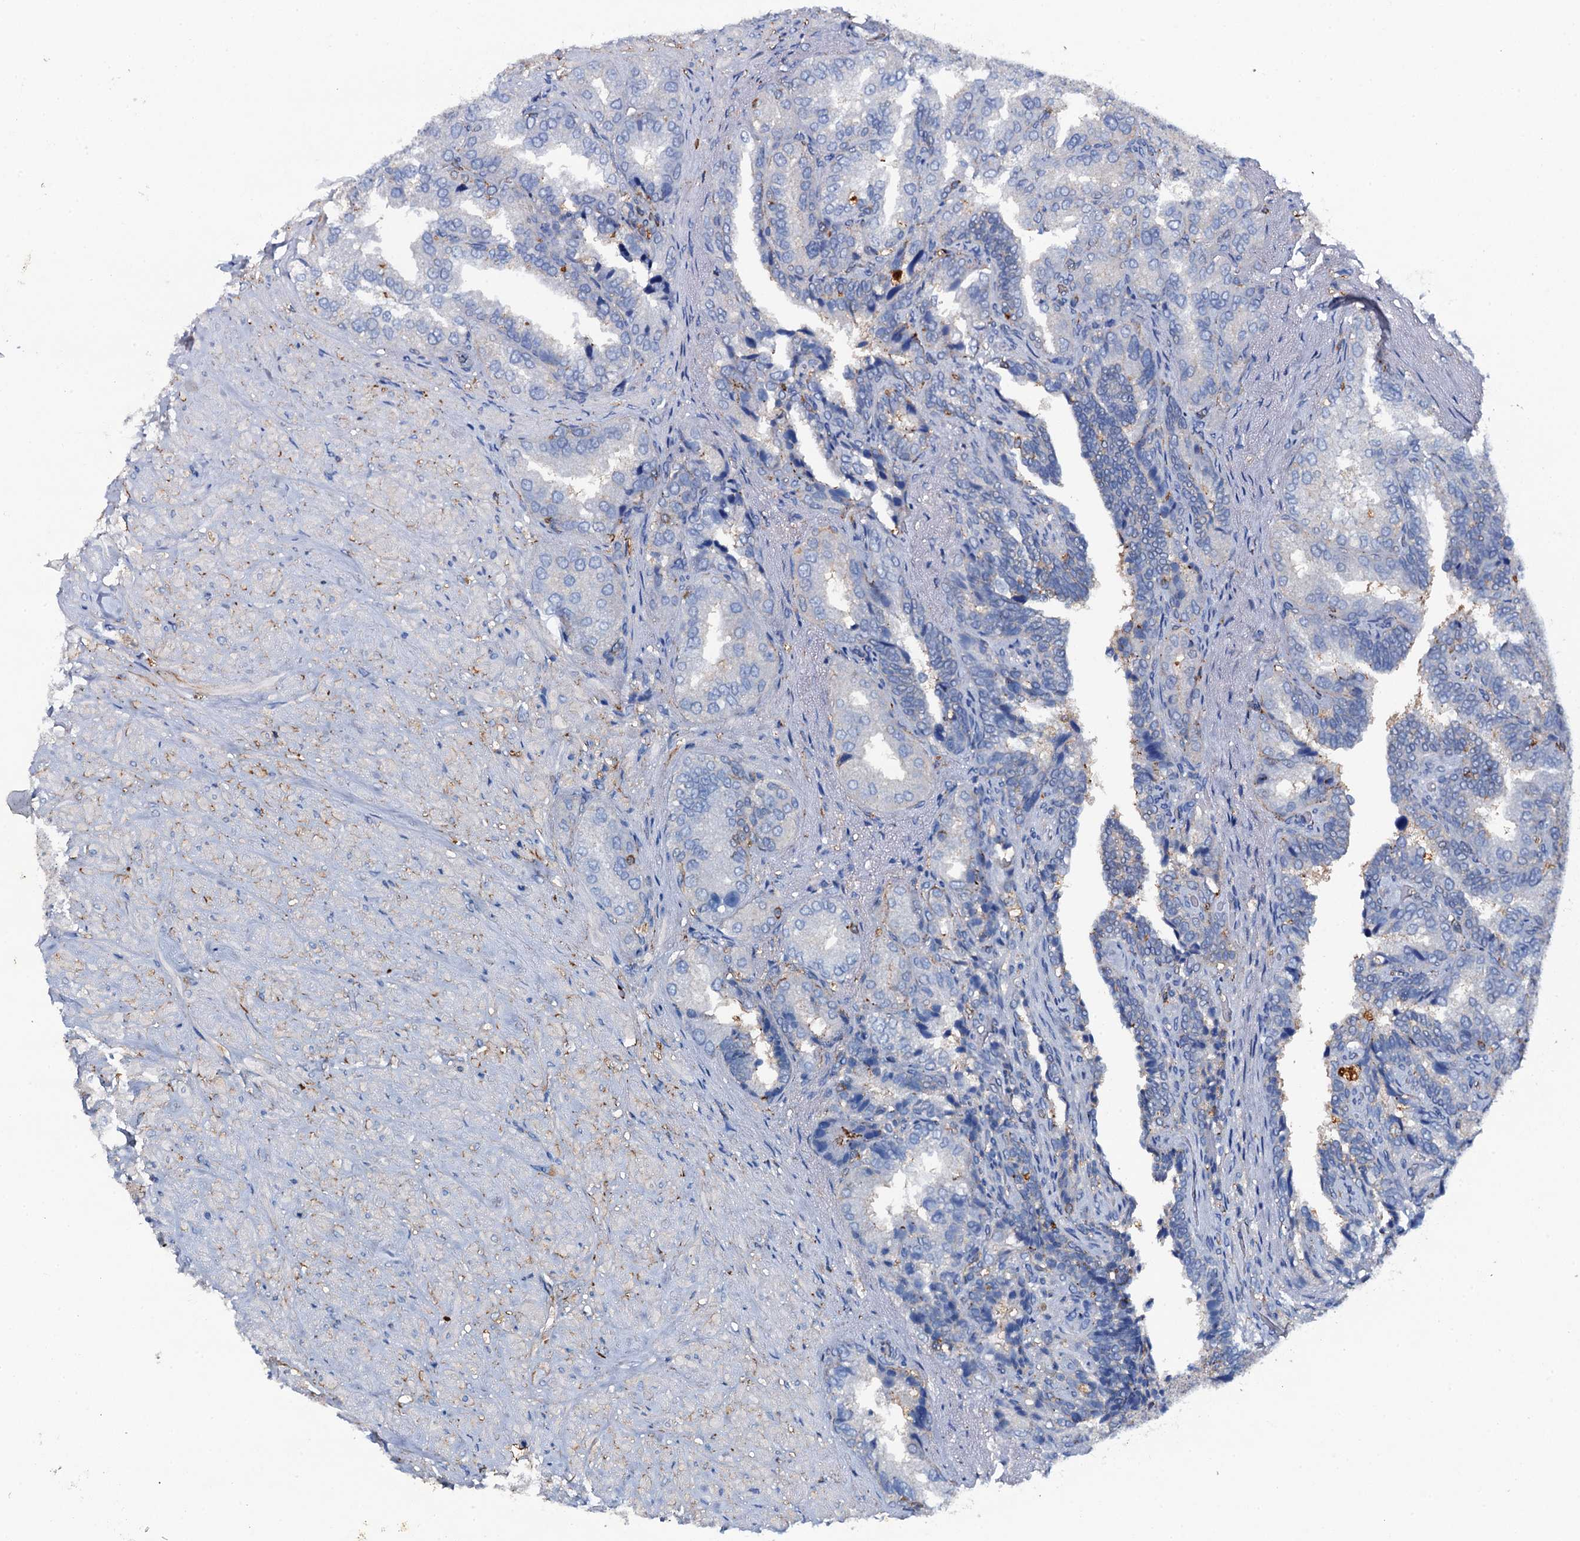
{"staining": {"intensity": "negative", "quantity": "none", "location": "none"}, "tissue": "seminal vesicle", "cell_type": "Glandular cells", "image_type": "normal", "snomed": [{"axis": "morphology", "description": "Normal tissue, NOS"}, {"axis": "topography", "description": "Seminal veicle"}, {"axis": "topography", "description": "Peripheral nerve tissue"}], "caption": "Micrograph shows no significant protein positivity in glandular cells of unremarkable seminal vesicle.", "gene": "MS4A4E", "patient": {"sex": "male", "age": 63}}